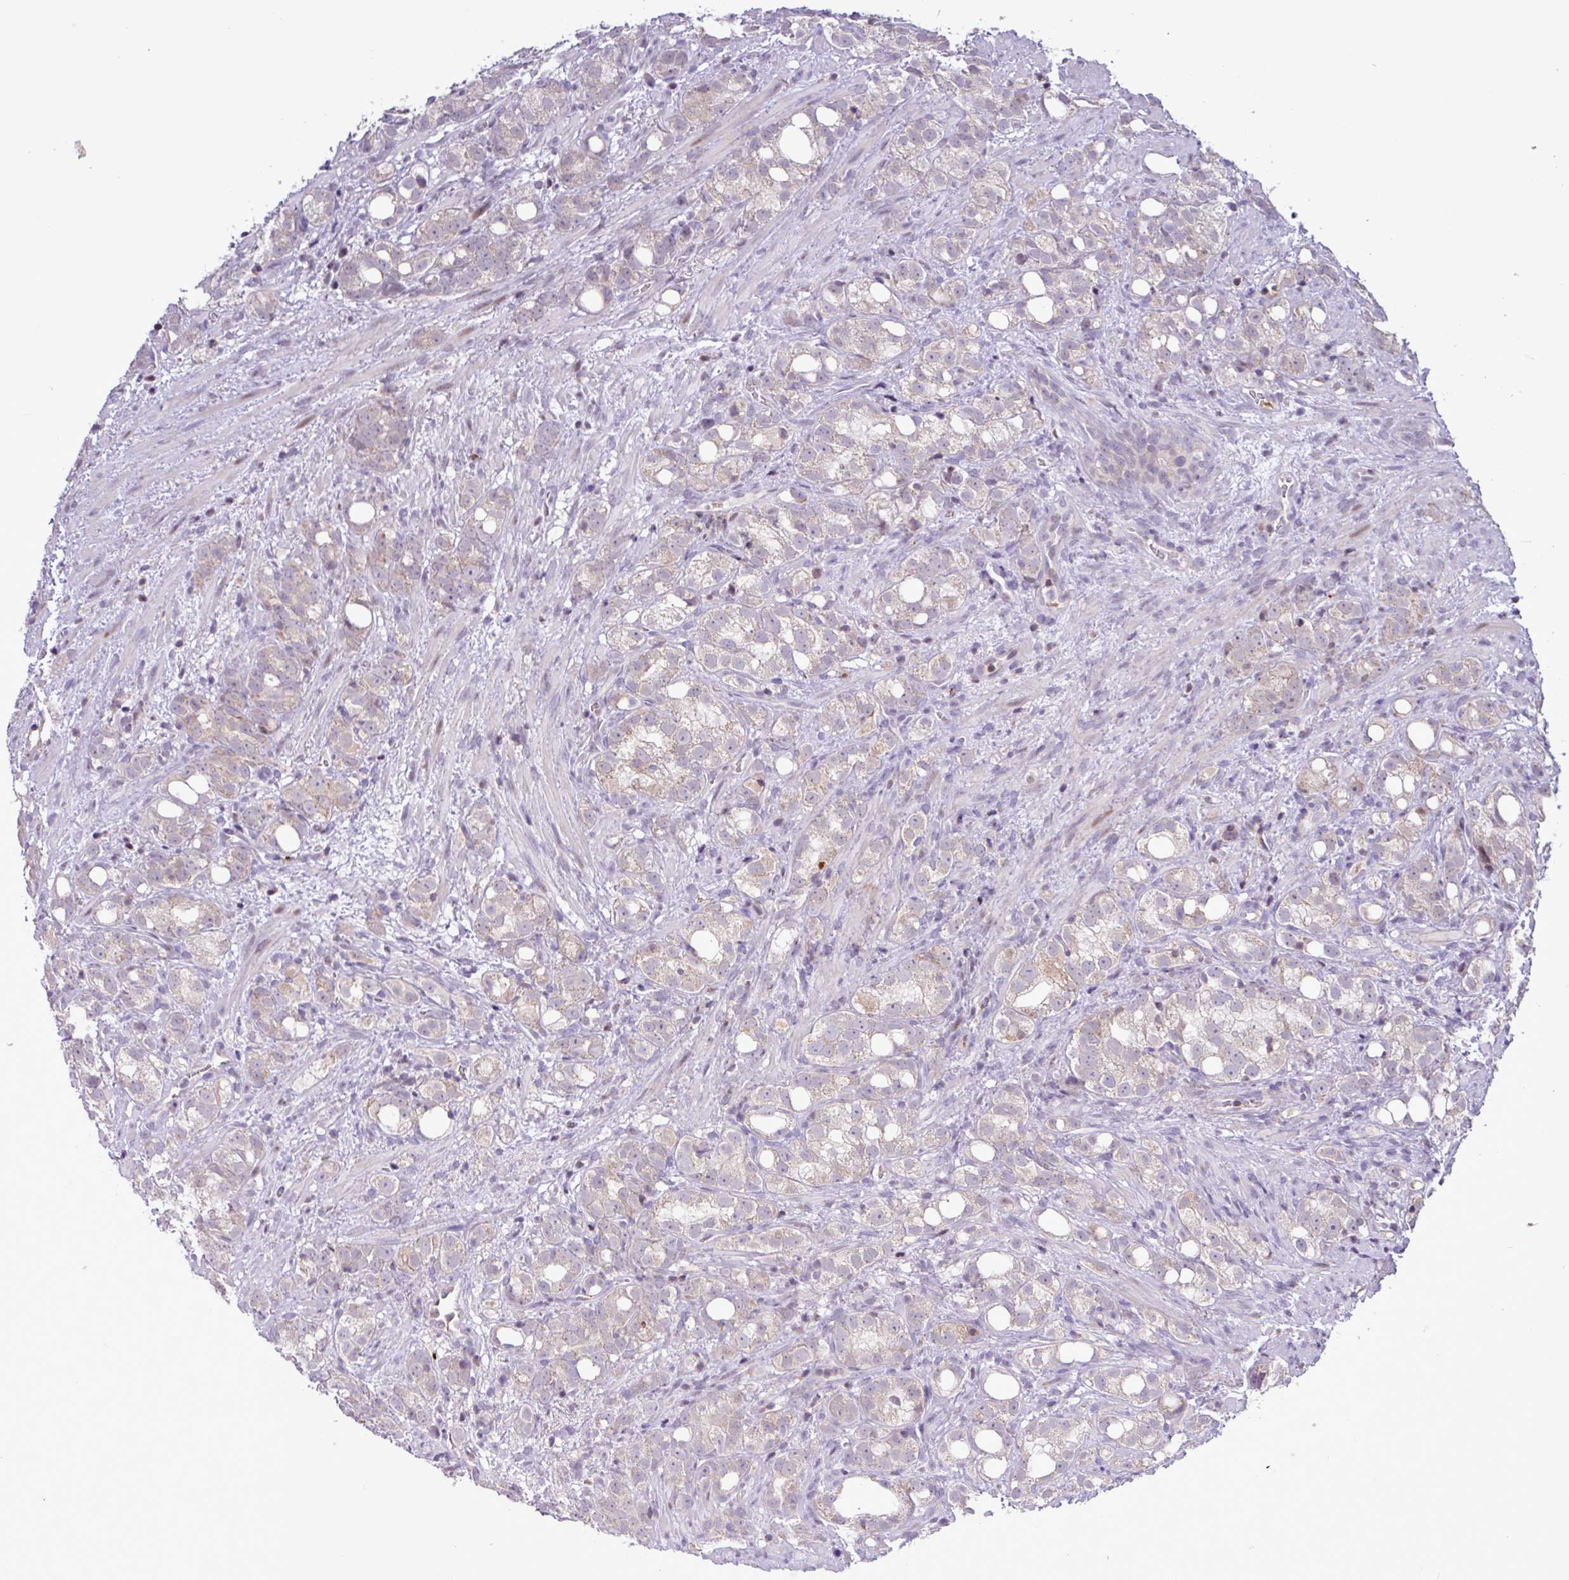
{"staining": {"intensity": "weak", "quantity": "<25%", "location": "cytoplasmic/membranous"}, "tissue": "prostate cancer", "cell_type": "Tumor cells", "image_type": "cancer", "snomed": [{"axis": "morphology", "description": "Adenocarcinoma, High grade"}, {"axis": "topography", "description": "Prostate"}], "caption": "Histopathology image shows no protein expression in tumor cells of high-grade adenocarcinoma (prostate) tissue. (DAB immunohistochemistry (IHC) with hematoxylin counter stain).", "gene": "RTL3", "patient": {"sex": "male", "age": 82}}